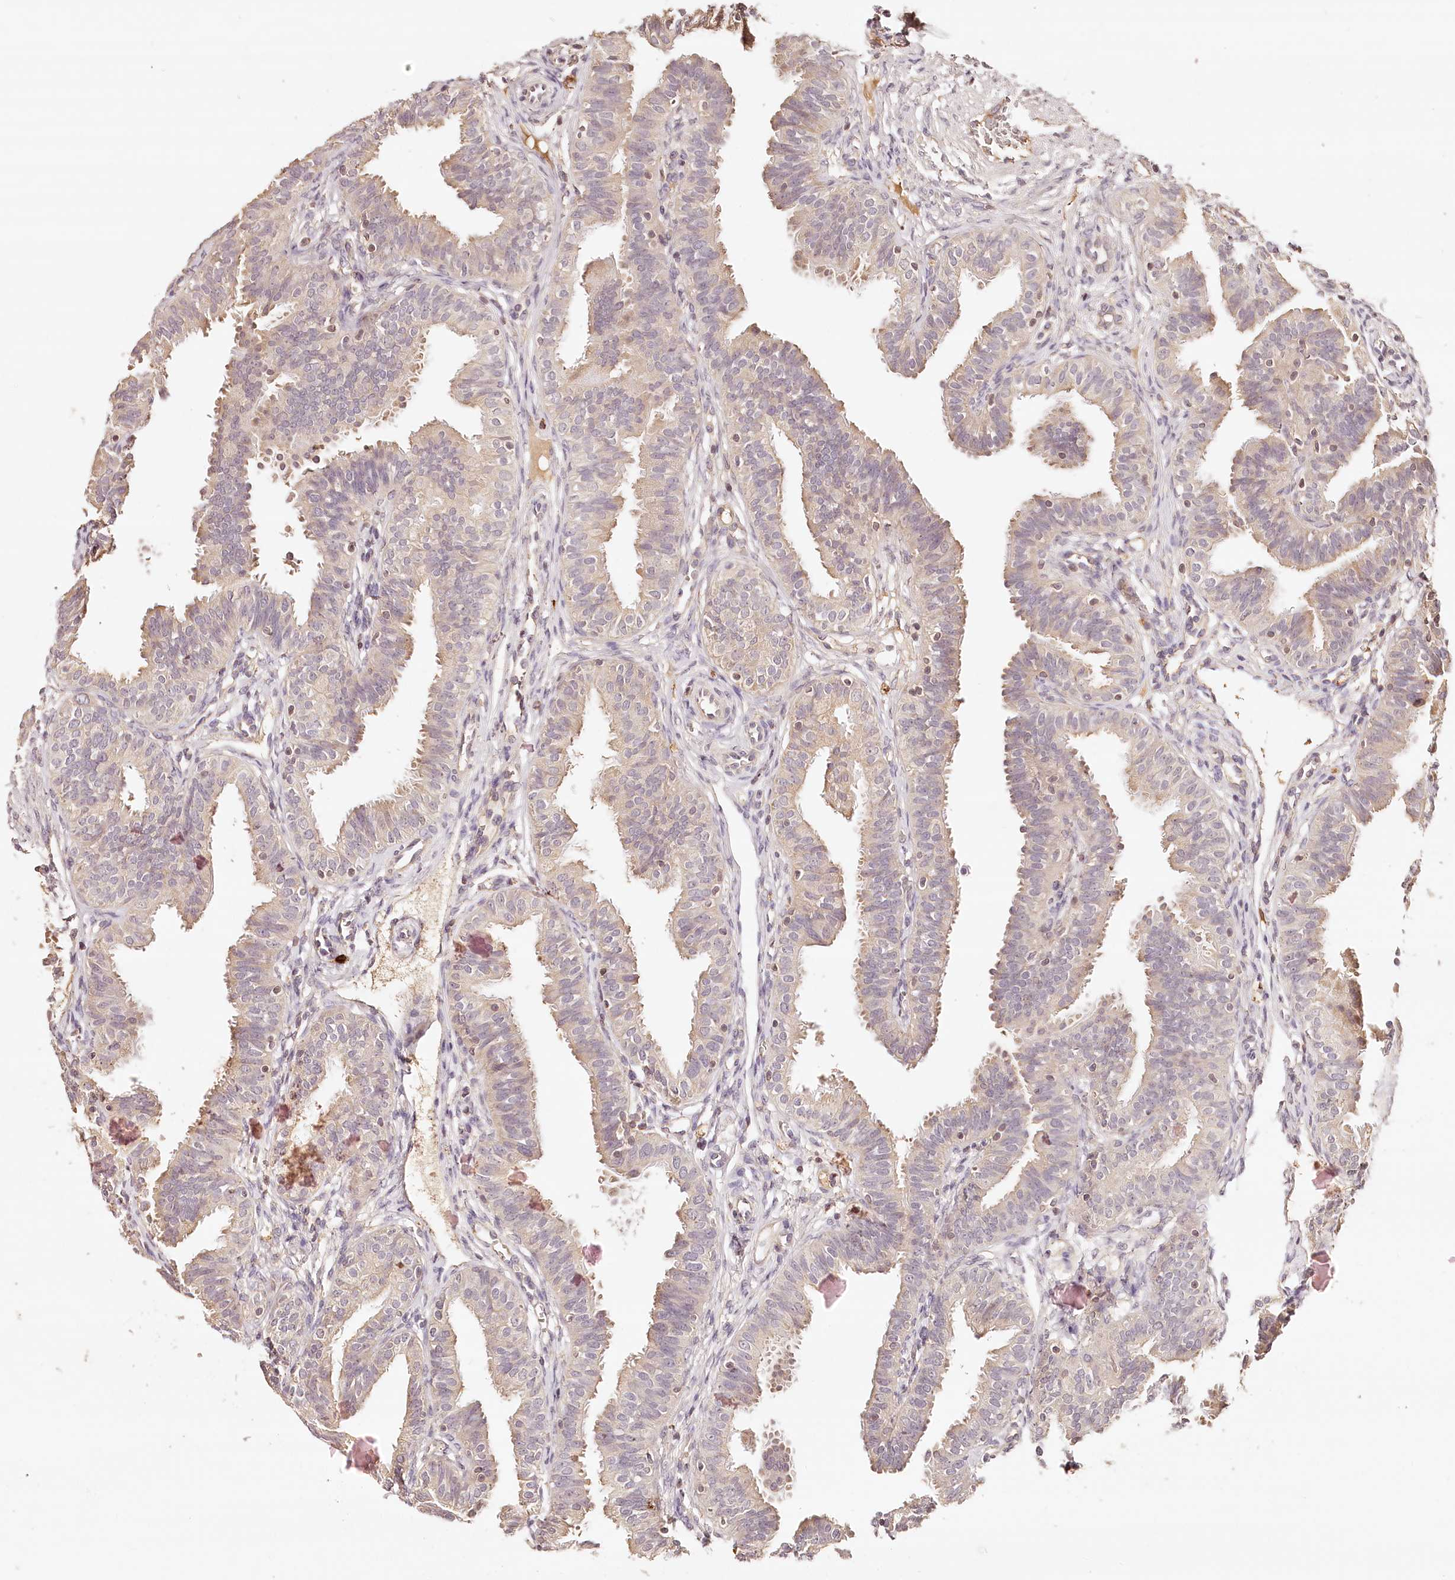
{"staining": {"intensity": "weak", "quantity": "25%-75%", "location": "cytoplasmic/membranous"}, "tissue": "fallopian tube", "cell_type": "Glandular cells", "image_type": "normal", "snomed": [{"axis": "morphology", "description": "Normal tissue, NOS"}, {"axis": "topography", "description": "Fallopian tube"}], "caption": "Weak cytoplasmic/membranous expression for a protein is seen in approximately 25%-75% of glandular cells of benign fallopian tube using IHC.", "gene": "SYNGR1", "patient": {"sex": "female", "age": 35}}